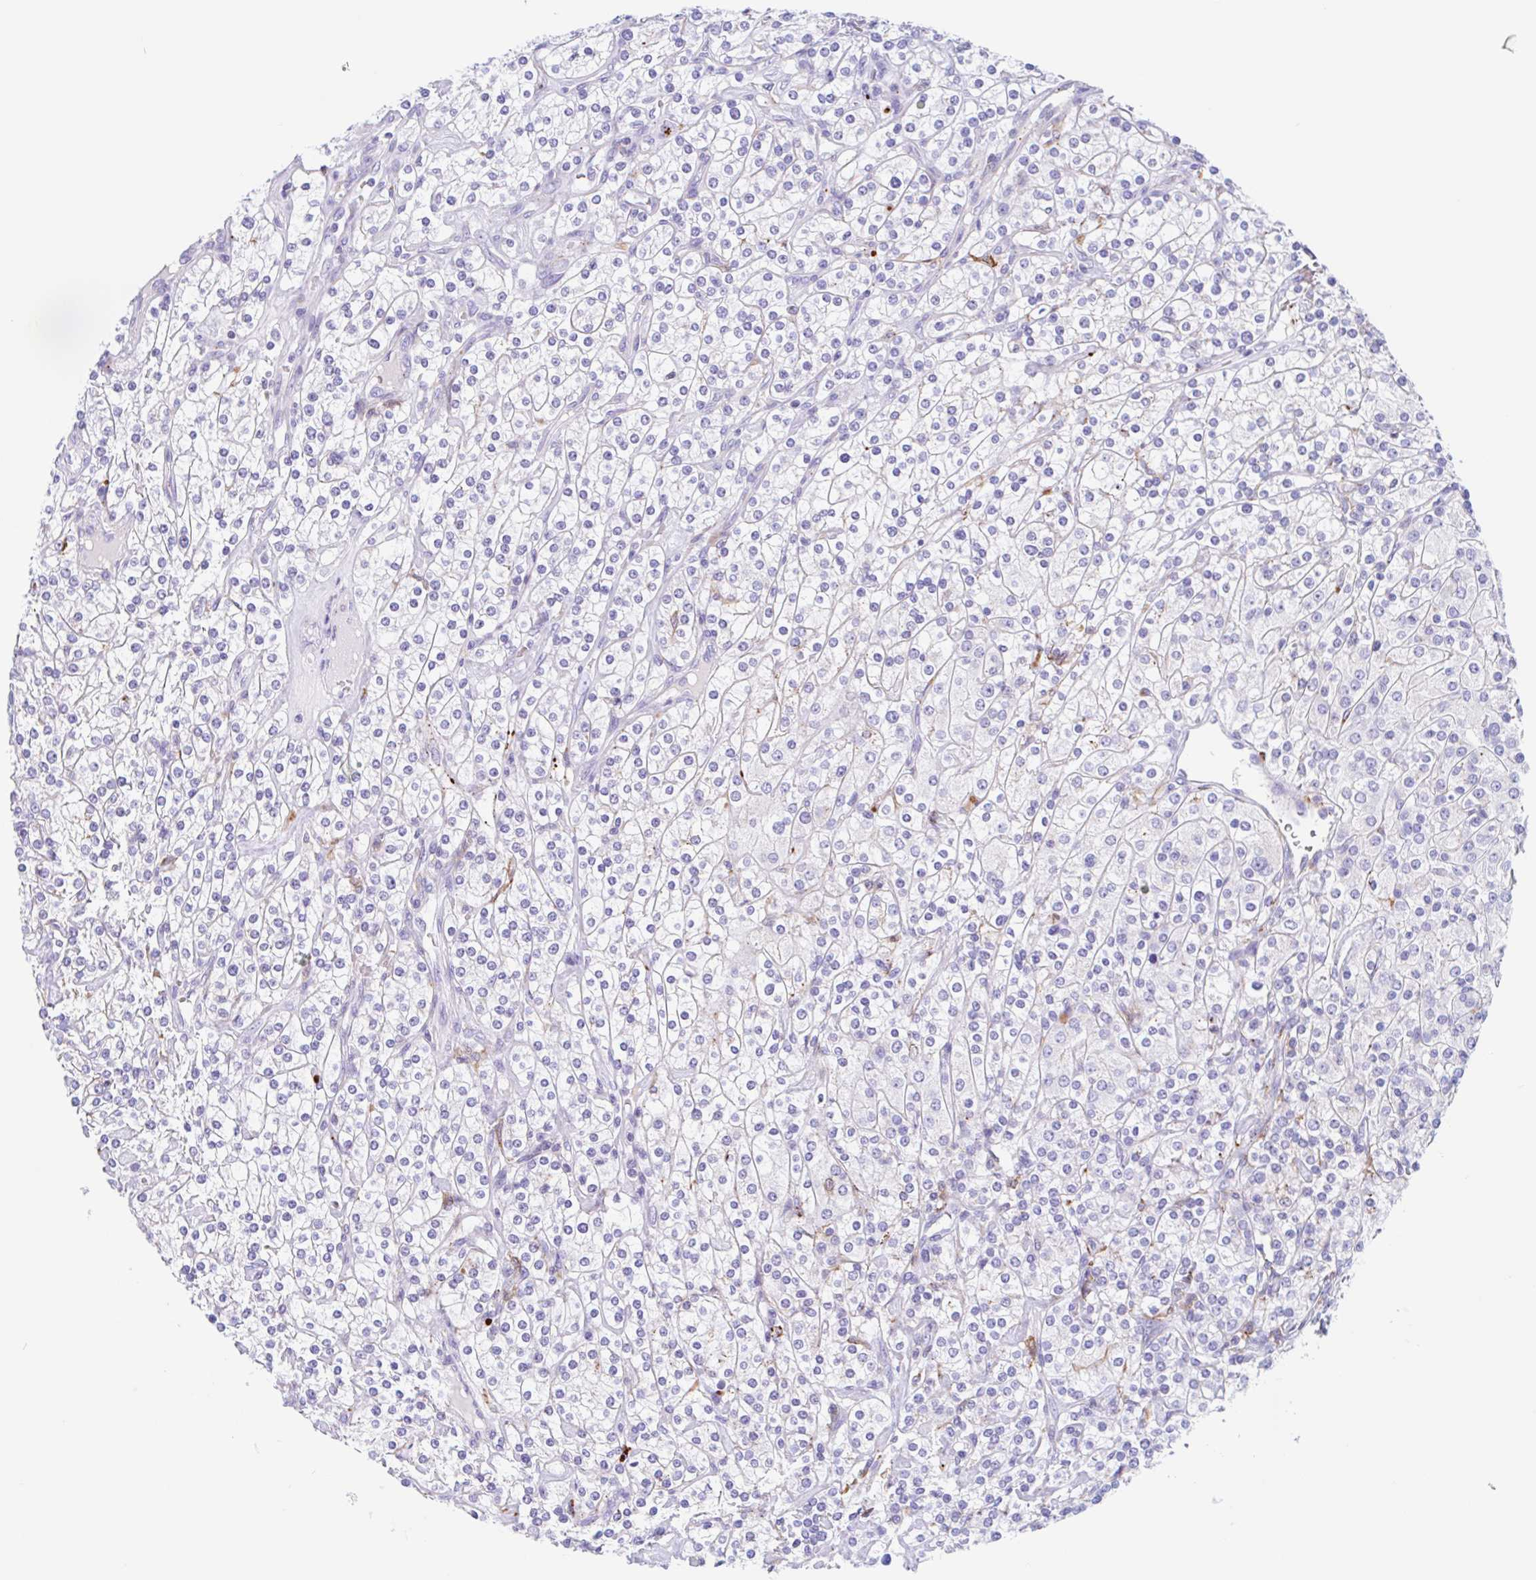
{"staining": {"intensity": "negative", "quantity": "none", "location": "none"}, "tissue": "renal cancer", "cell_type": "Tumor cells", "image_type": "cancer", "snomed": [{"axis": "morphology", "description": "Adenocarcinoma, NOS"}, {"axis": "topography", "description": "Kidney"}], "caption": "IHC photomicrograph of renal adenocarcinoma stained for a protein (brown), which reveals no positivity in tumor cells.", "gene": "ANKRD9", "patient": {"sex": "male", "age": 77}}